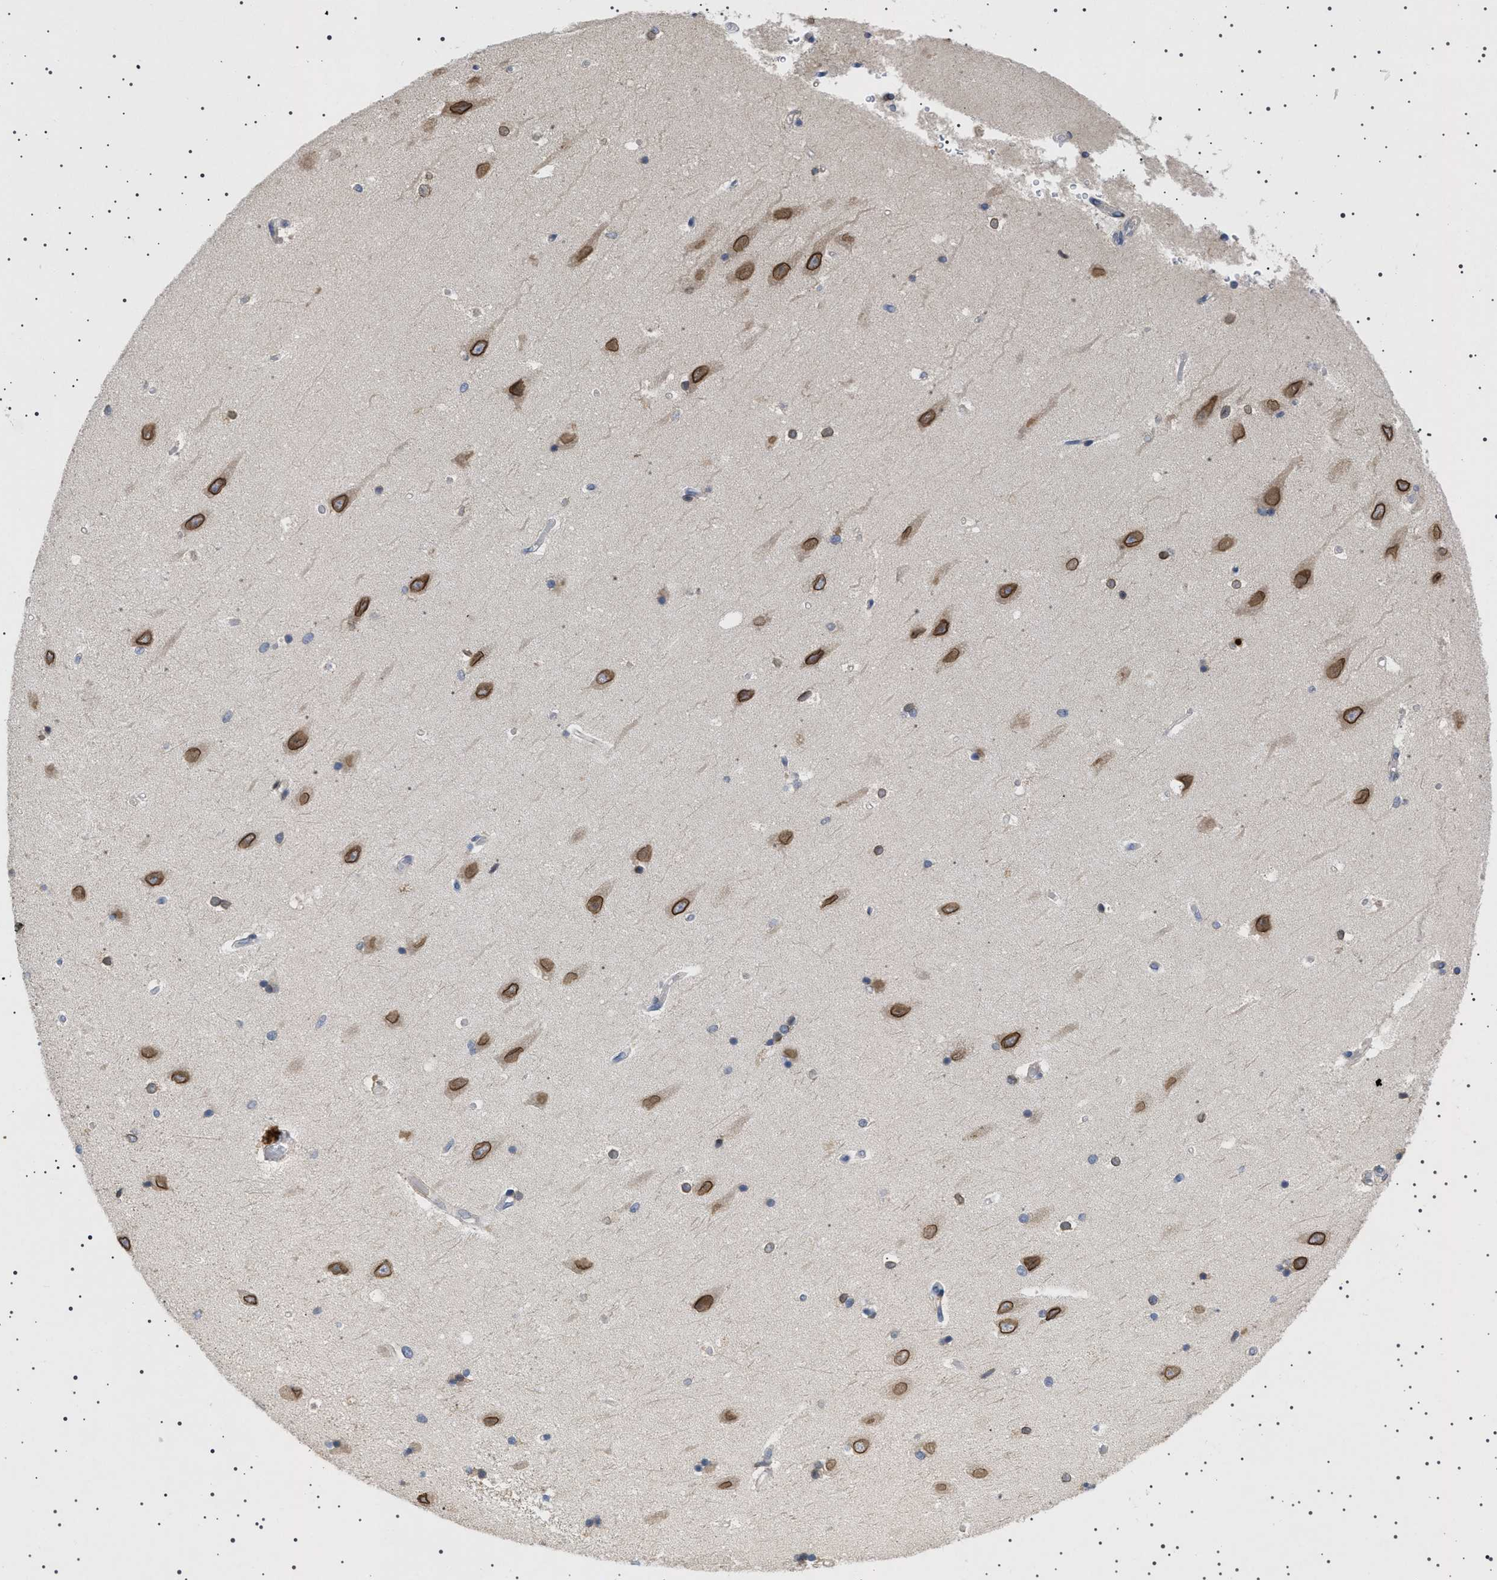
{"staining": {"intensity": "negative", "quantity": "none", "location": "none"}, "tissue": "hippocampus", "cell_type": "Glial cells", "image_type": "normal", "snomed": [{"axis": "morphology", "description": "Normal tissue, NOS"}, {"axis": "topography", "description": "Hippocampus"}], "caption": "Immunohistochemical staining of normal human hippocampus shows no significant expression in glial cells. (Stains: DAB (3,3'-diaminobenzidine) immunohistochemistry with hematoxylin counter stain, Microscopy: brightfield microscopy at high magnification).", "gene": "NUP93", "patient": {"sex": "male", "age": 45}}